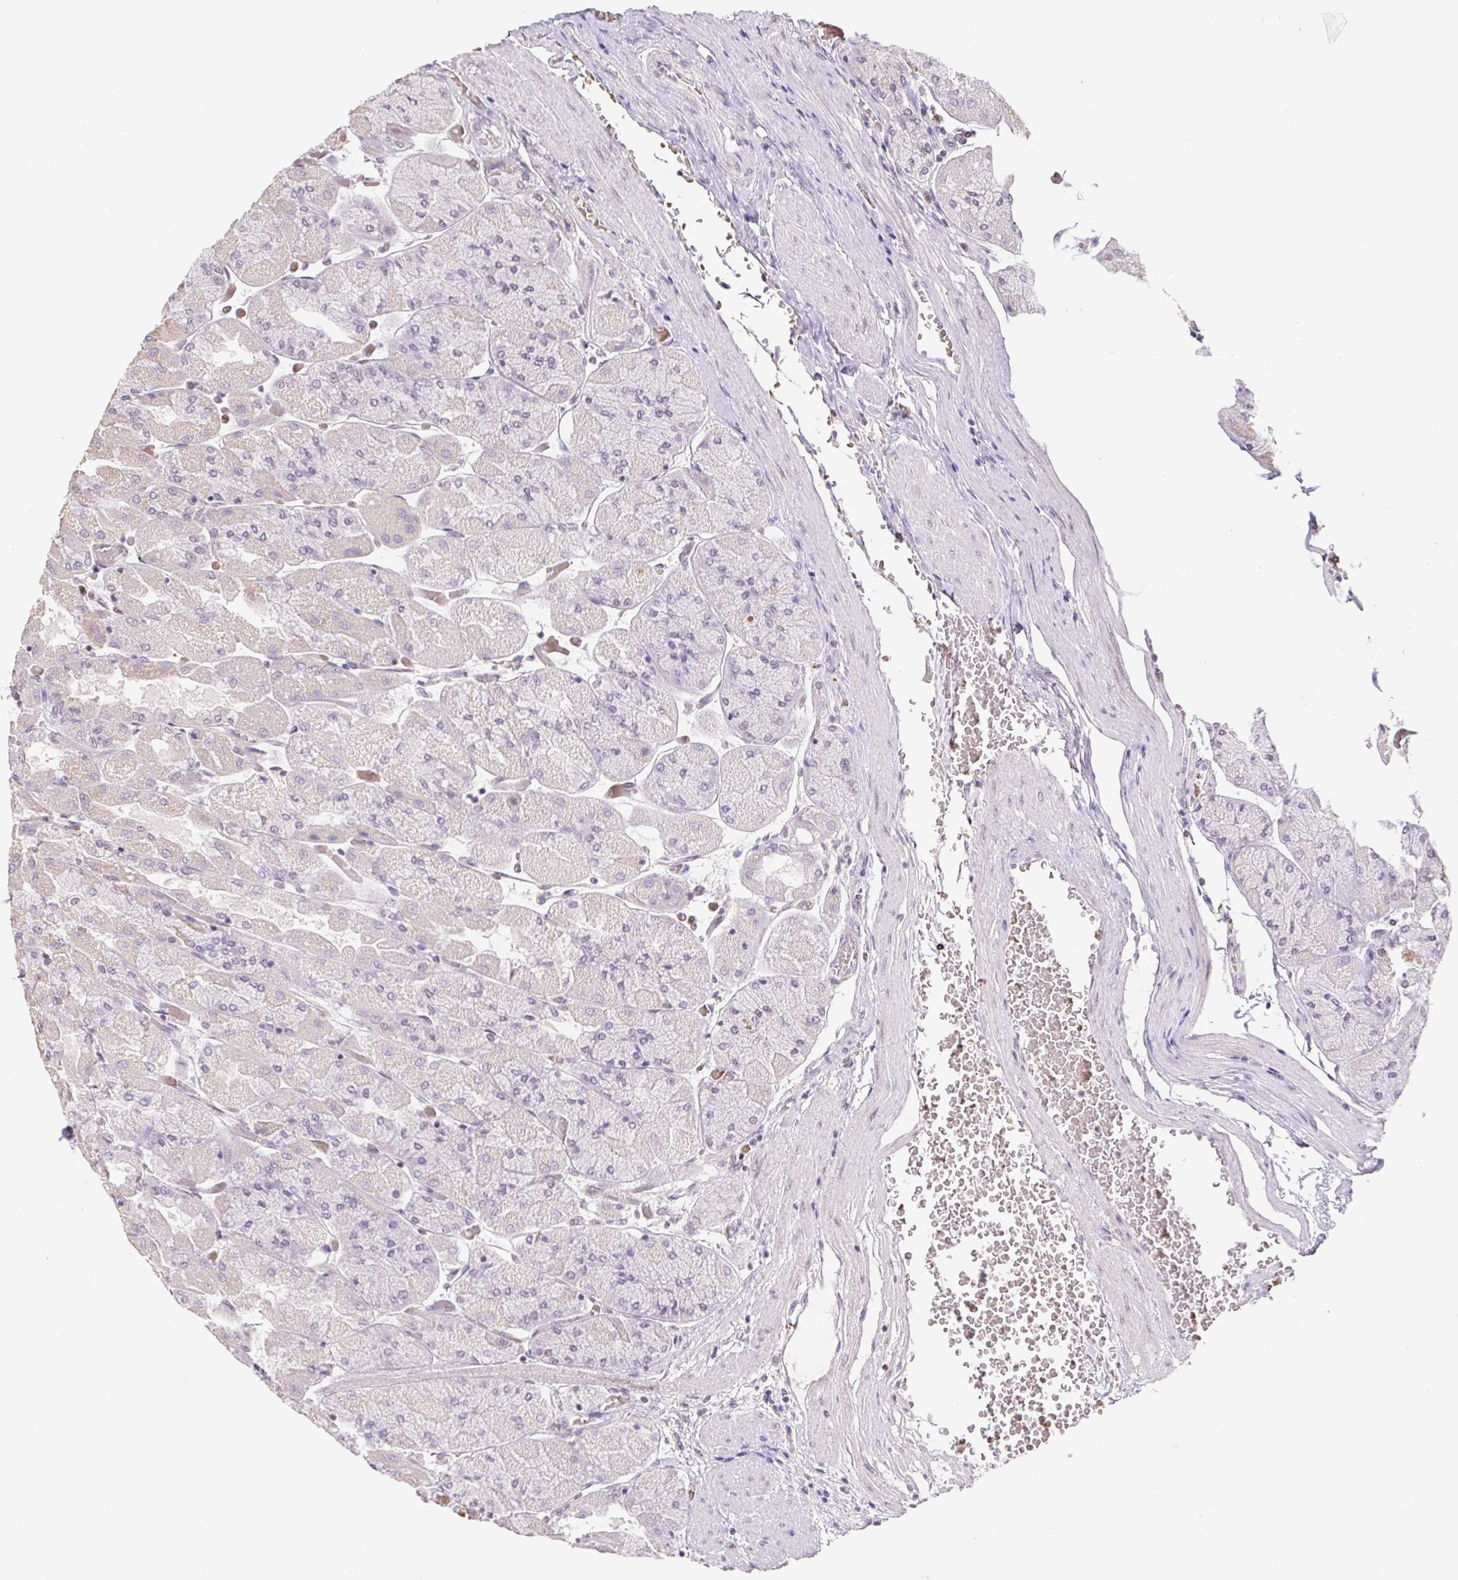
{"staining": {"intensity": "moderate", "quantity": "<25%", "location": "nuclear"}, "tissue": "stomach", "cell_type": "Glandular cells", "image_type": "normal", "snomed": [{"axis": "morphology", "description": "Normal tissue, NOS"}, {"axis": "topography", "description": "Stomach"}], "caption": "Protein expression analysis of unremarkable stomach displays moderate nuclear positivity in about <25% of glandular cells. The protein is shown in brown color, while the nuclei are stained blue.", "gene": "TRERF1", "patient": {"sex": "female", "age": 61}}